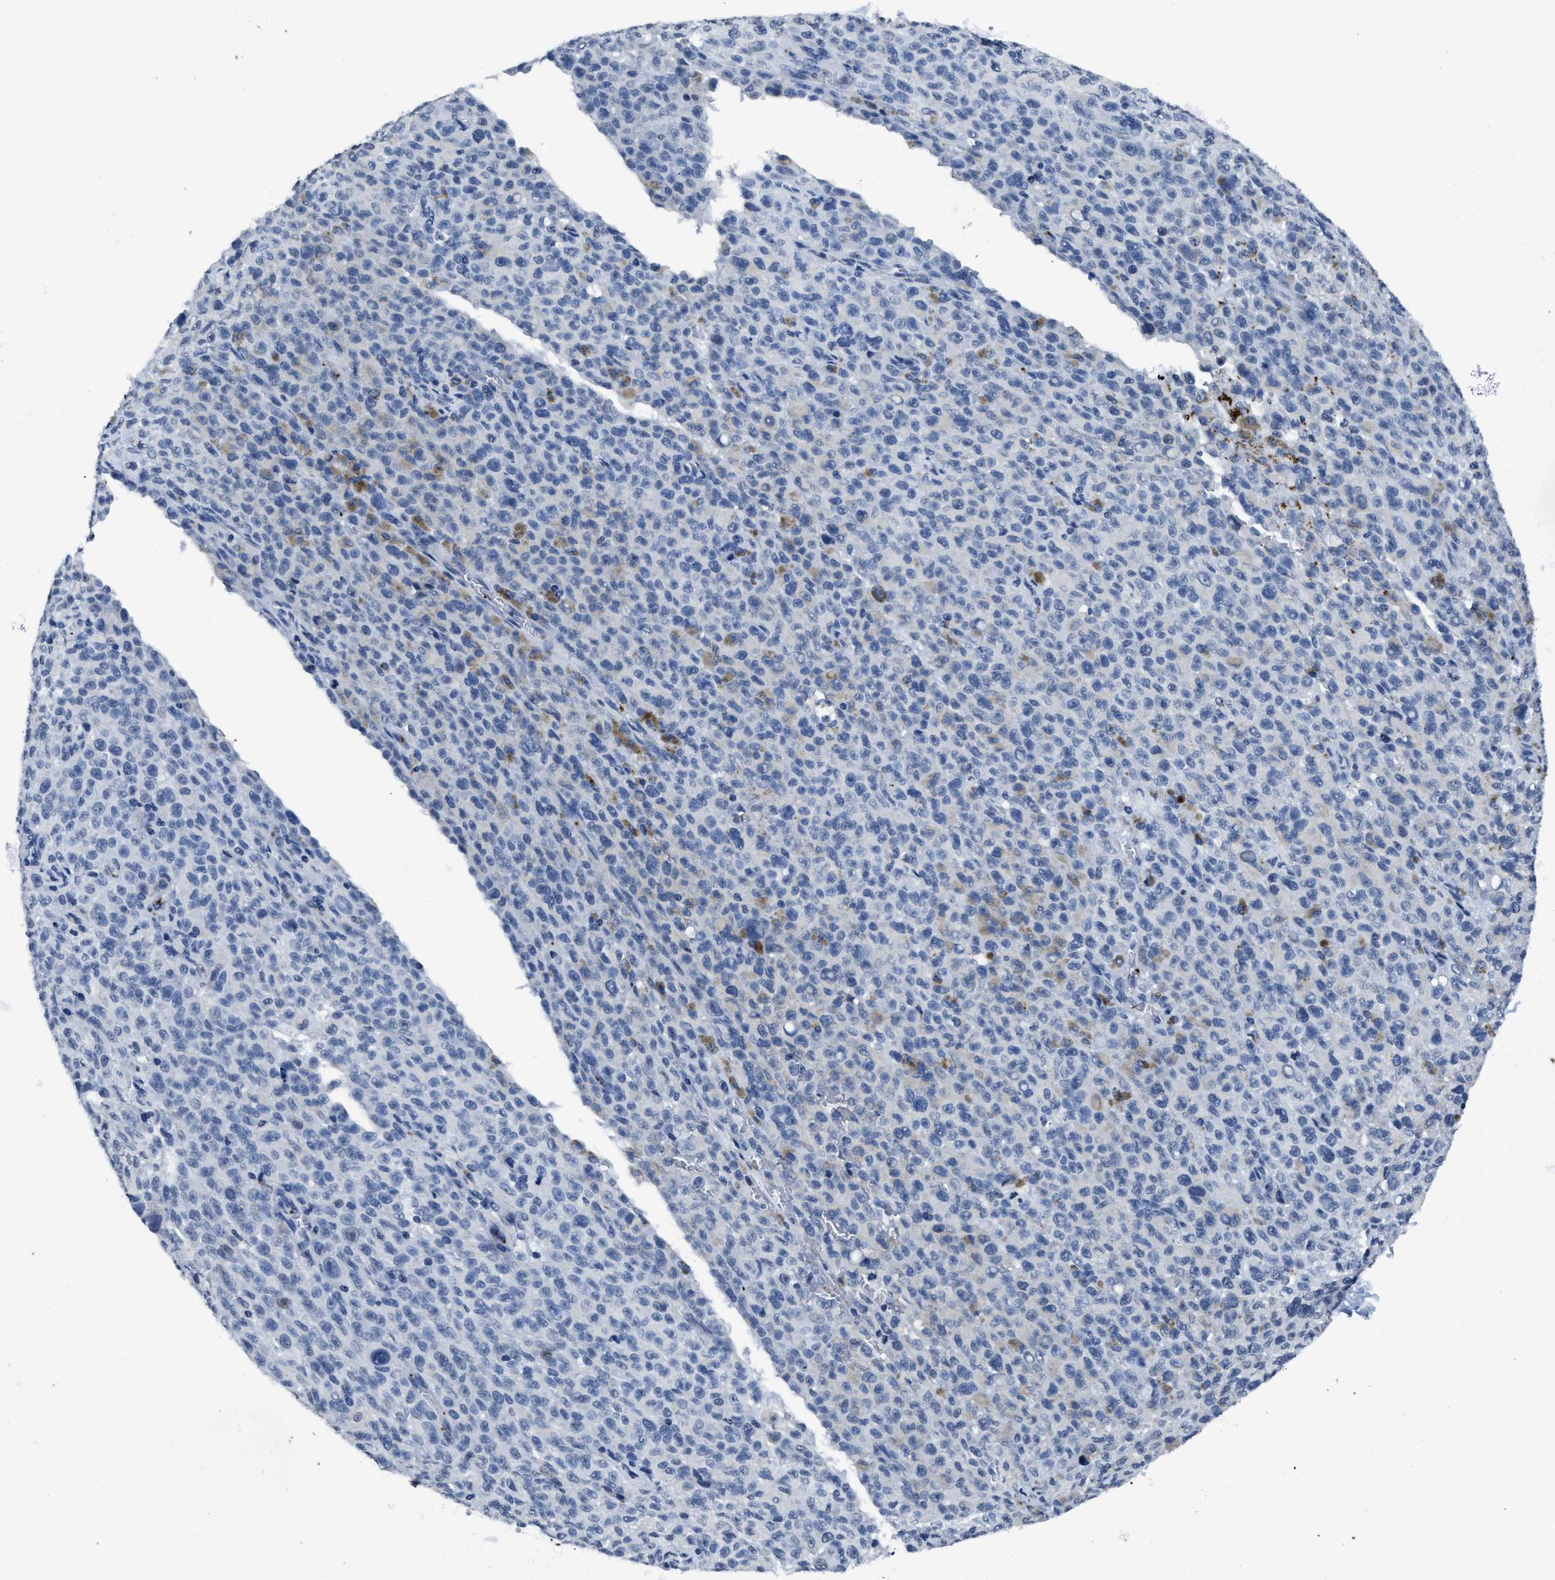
{"staining": {"intensity": "negative", "quantity": "none", "location": "none"}, "tissue": "melanoma", "cell_type": "Tumor cells", "image_type": "cancer", "snomed": [{"axis": "morphology", "description": "Malignant melanoma, NOS"}, {"axis": "topography", "description": "Skin"}], "caption": "An immunohistochemistry image of melanoma is shown. There is no staining in tumor cells of melanoma.", "gene": "ITGA2B", "patient": {"sex": "female", "age": 82}}